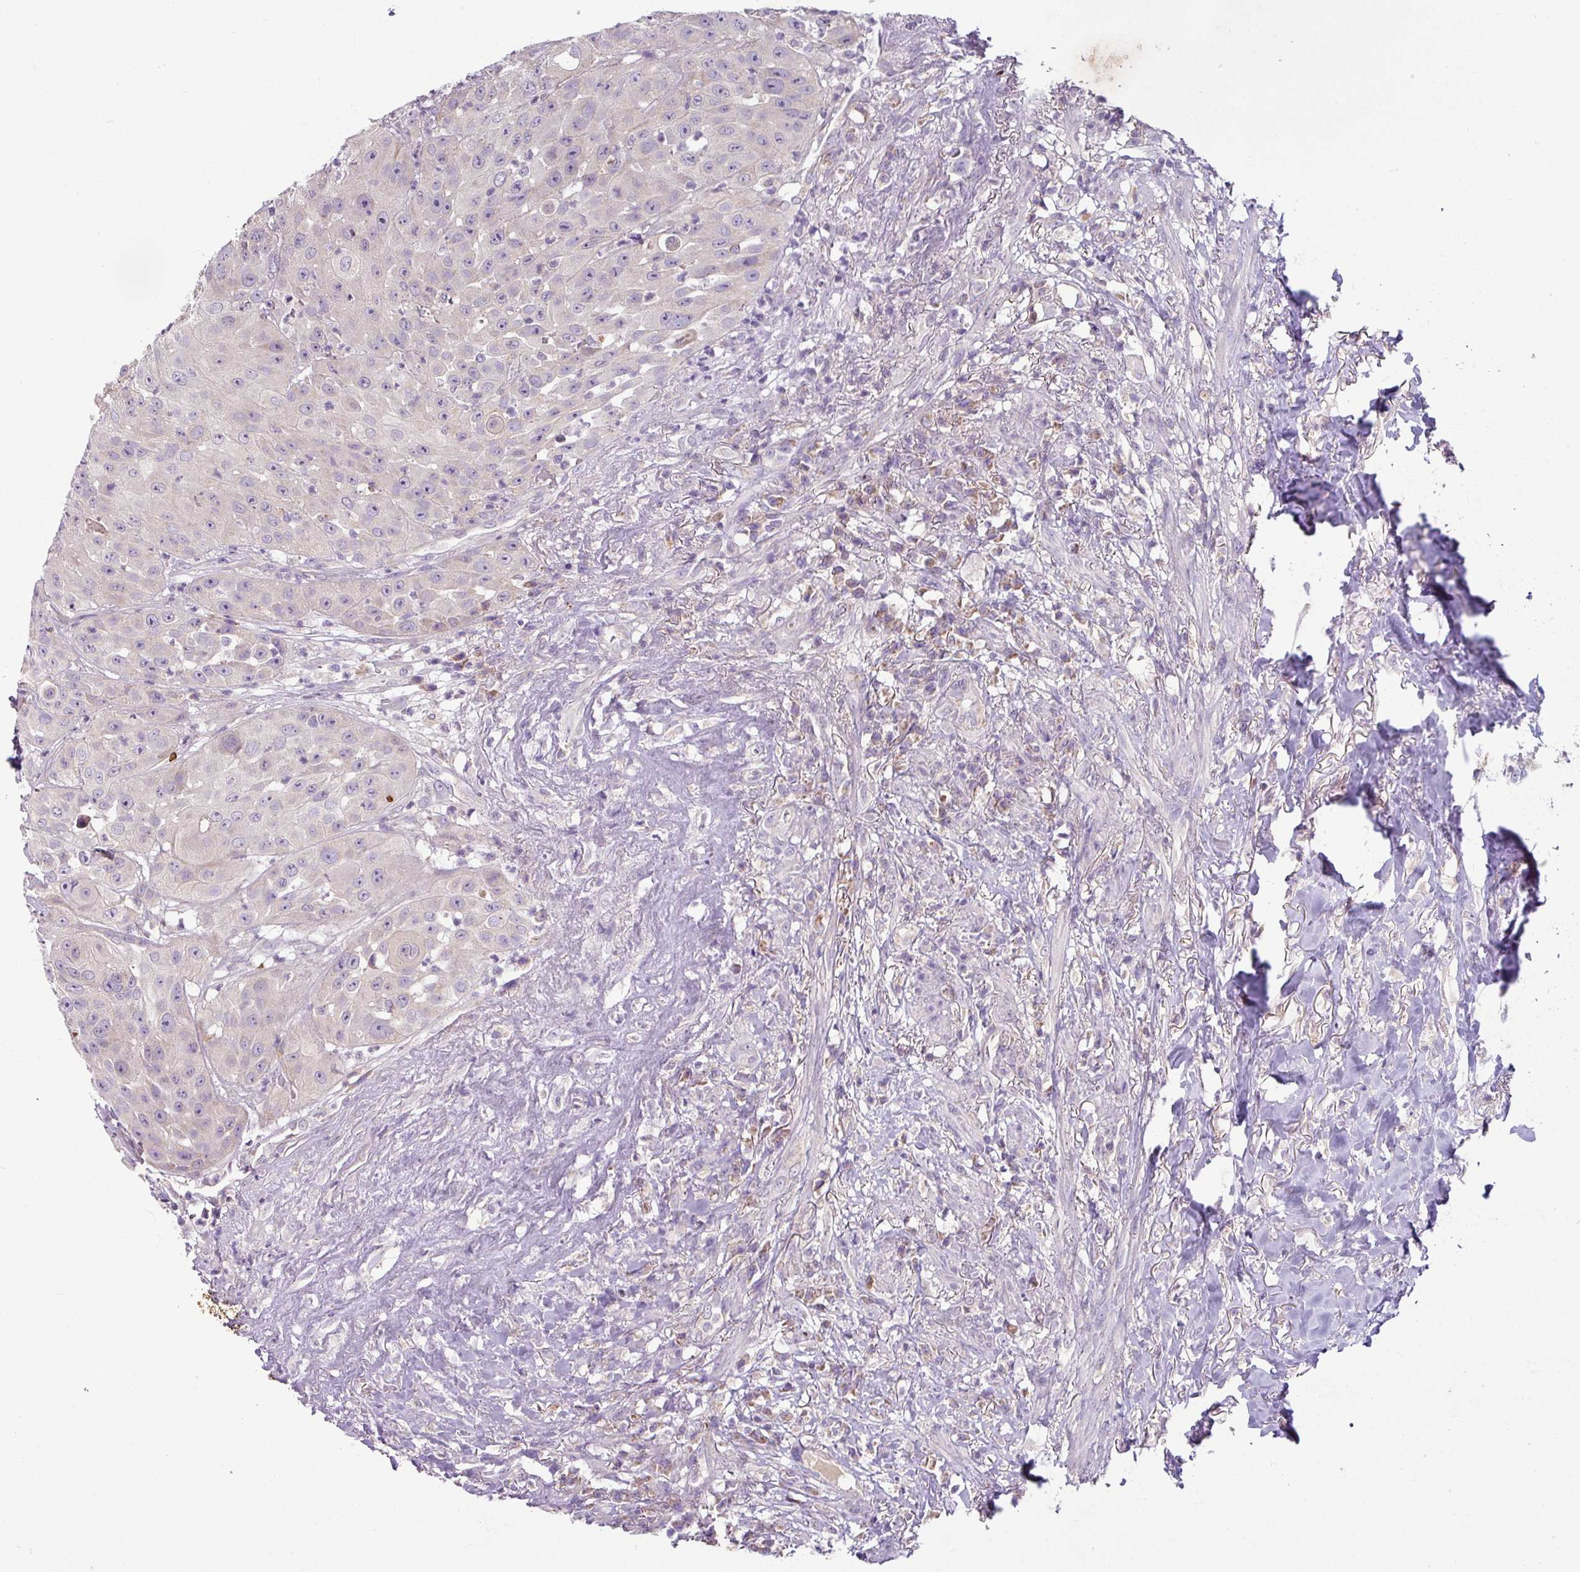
{"staining": {"intensity": "negative", "quantity": "none", "location": "none"}, "tissue": "head and neck cancer", "cell_type": "Tumor cells", "image_type": "cancer", "snomed": [{"axis": "morphology", "description": "Squamous cell carcinoma, NOS"}, {"axis": "topography", "description": "Head-Neck"}], "caption": "A high-resolution micrograph shows immunohistochemistry staining of head and neck cancer, which reveals no significant positivity in tumor cells. Brightfield microscopy of IHC stained with DAB (3,3'-diaminobenzidine) (brown) and hematoxylin (blue), captured at high magnification.", "gene": "LRRC9", "patient": {"sex": "male", "age": 83}}